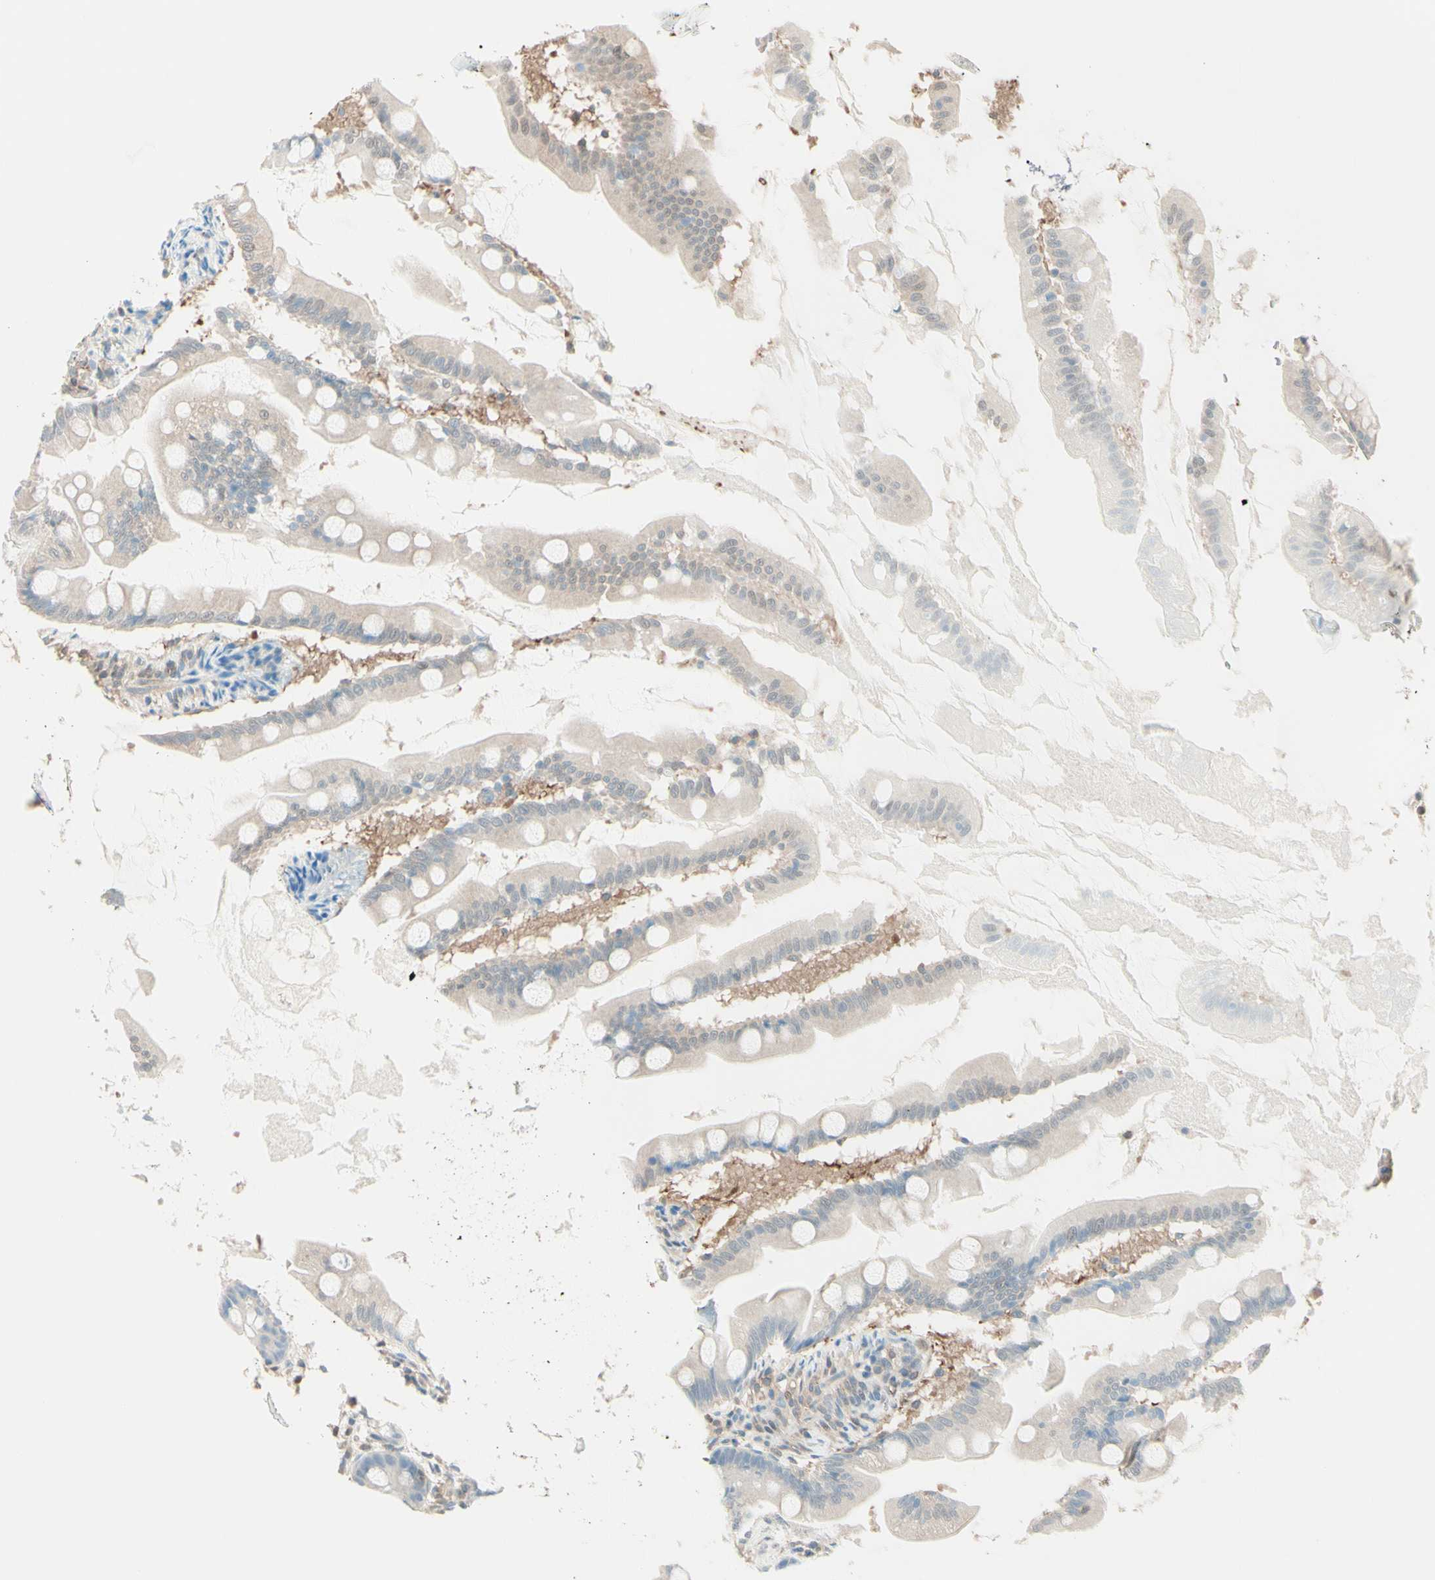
{"staining": {"intensity": "weak", "quantity": "<25%", "location": "nuclear"}, "tissue": "small intestine", "cell_type": "Glandular cells", "image_type": "normal", "snomed": [{"axis": "morphology", "description": "Normal tissue, NOS"}, {"axis": "topography", "description": "Small intestine"}], "caption": "Immunohistochemistry (IHC) image of normal small intestine: human small intestine stained with DAB (3,3'-diaminobenzidine) shows no significant protein expression in glandular cells. Brightfield microscopy of immunohistochemistry stained with DAB (brown) and hematoxylin (blue), captured at high magnification.", "gene": "UPK3B", "patient": {"sex": "female", "age": 56}}